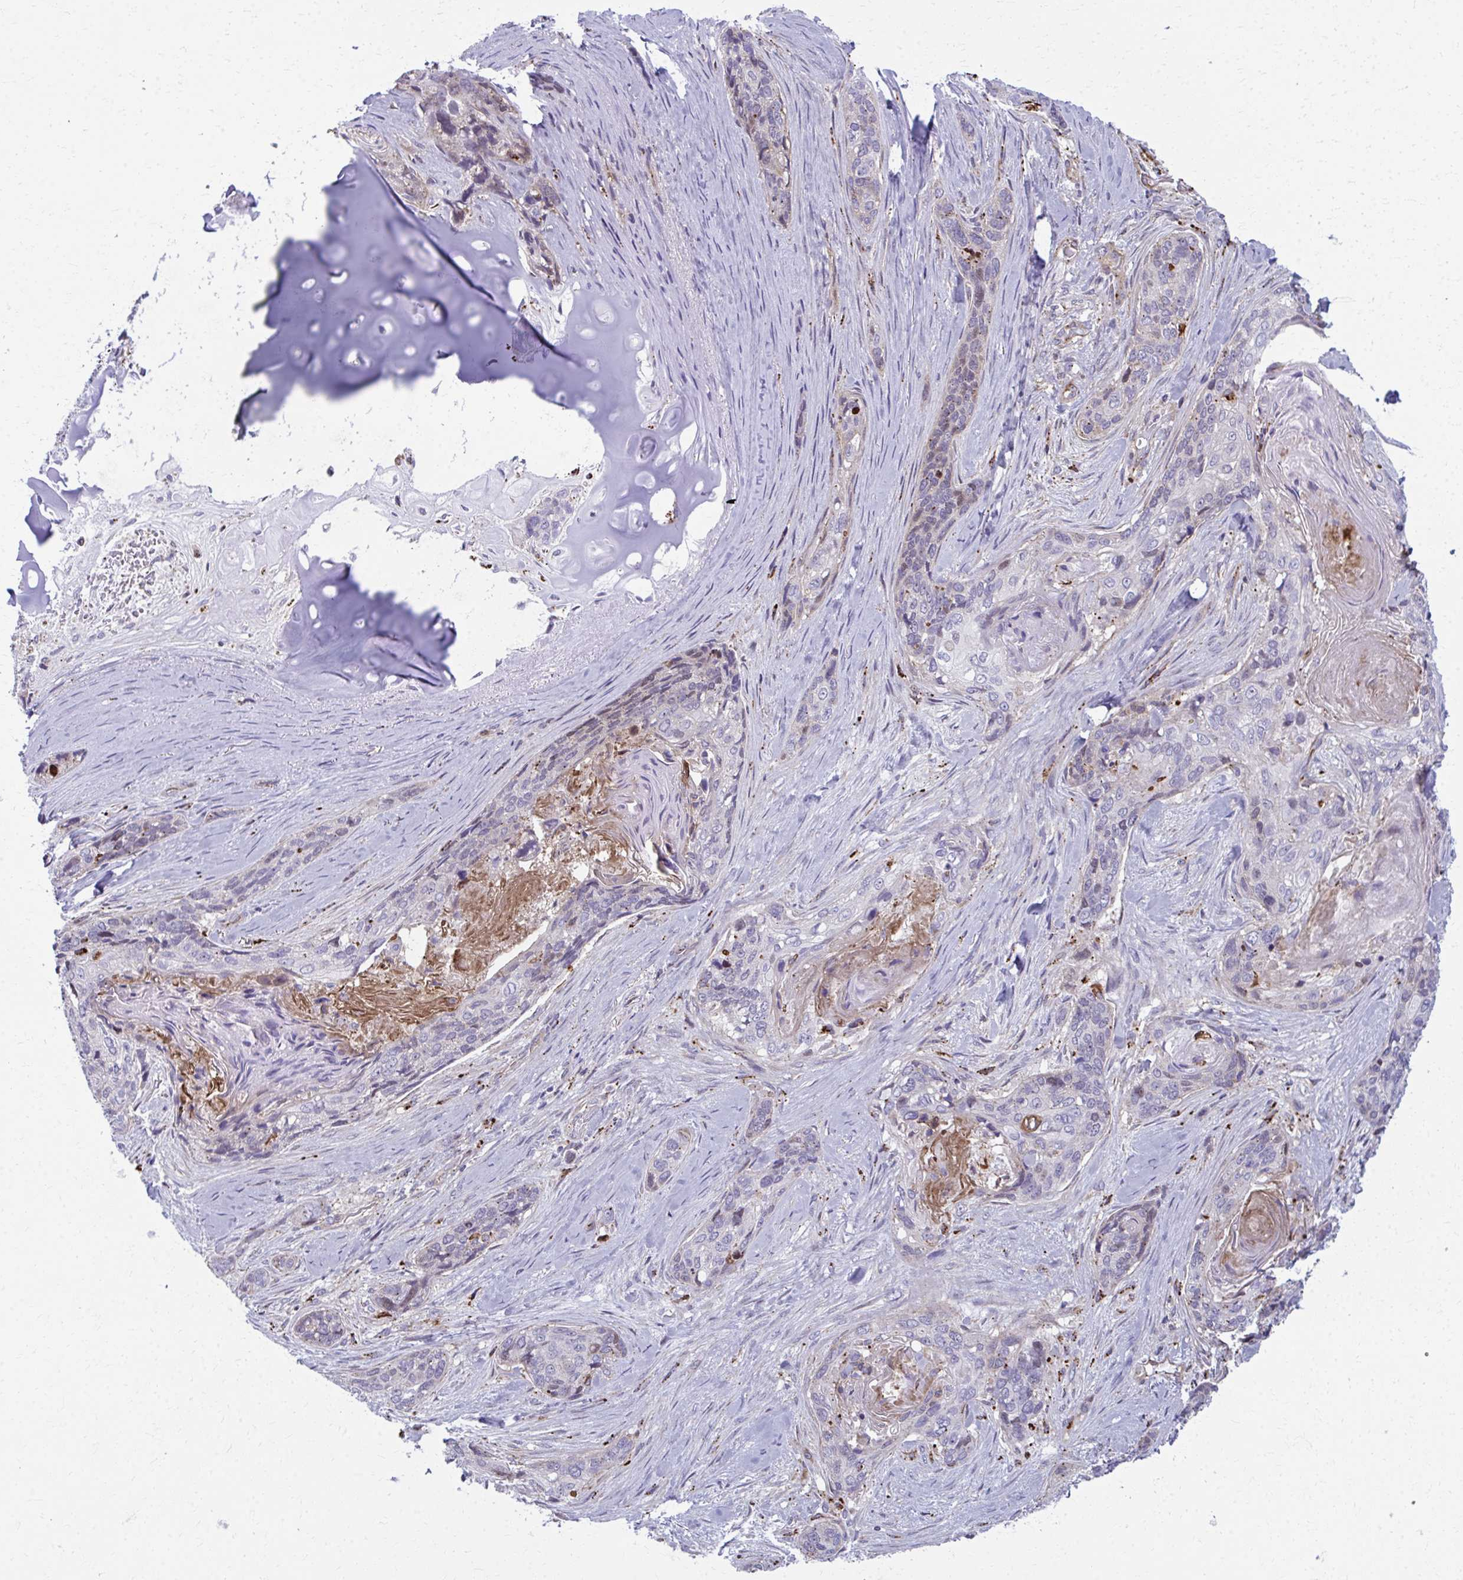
{"staining": {"intensity": "weak", "quantity": "<25%", "location": "cytoplasmic/membranous"}, "tissue": "lung cancer", "cell_type": "Tumor cells", "image_type": "cancer", "snomed": [{"axis": "morphology", "description": "Squamous cell carcinoma, NOS"}, {"axis": "morphology", "description": "Squamous cell carcinoma, metastatic, NOS"}, {"axis": "topography", "description": "Lymph node"}, {"axis": "topography", "description": "Lung"}], "caption": "Immunohistochemical staining of squamous cell carcinoma (lung) reveals no significant positivity in tumor cells. (DAB immunohistochemistry (IHC) visualized using brightfield microscopy, high magnification).", "gene": "LRRC4B", "patient": {"sex": "male", "age": 41}}